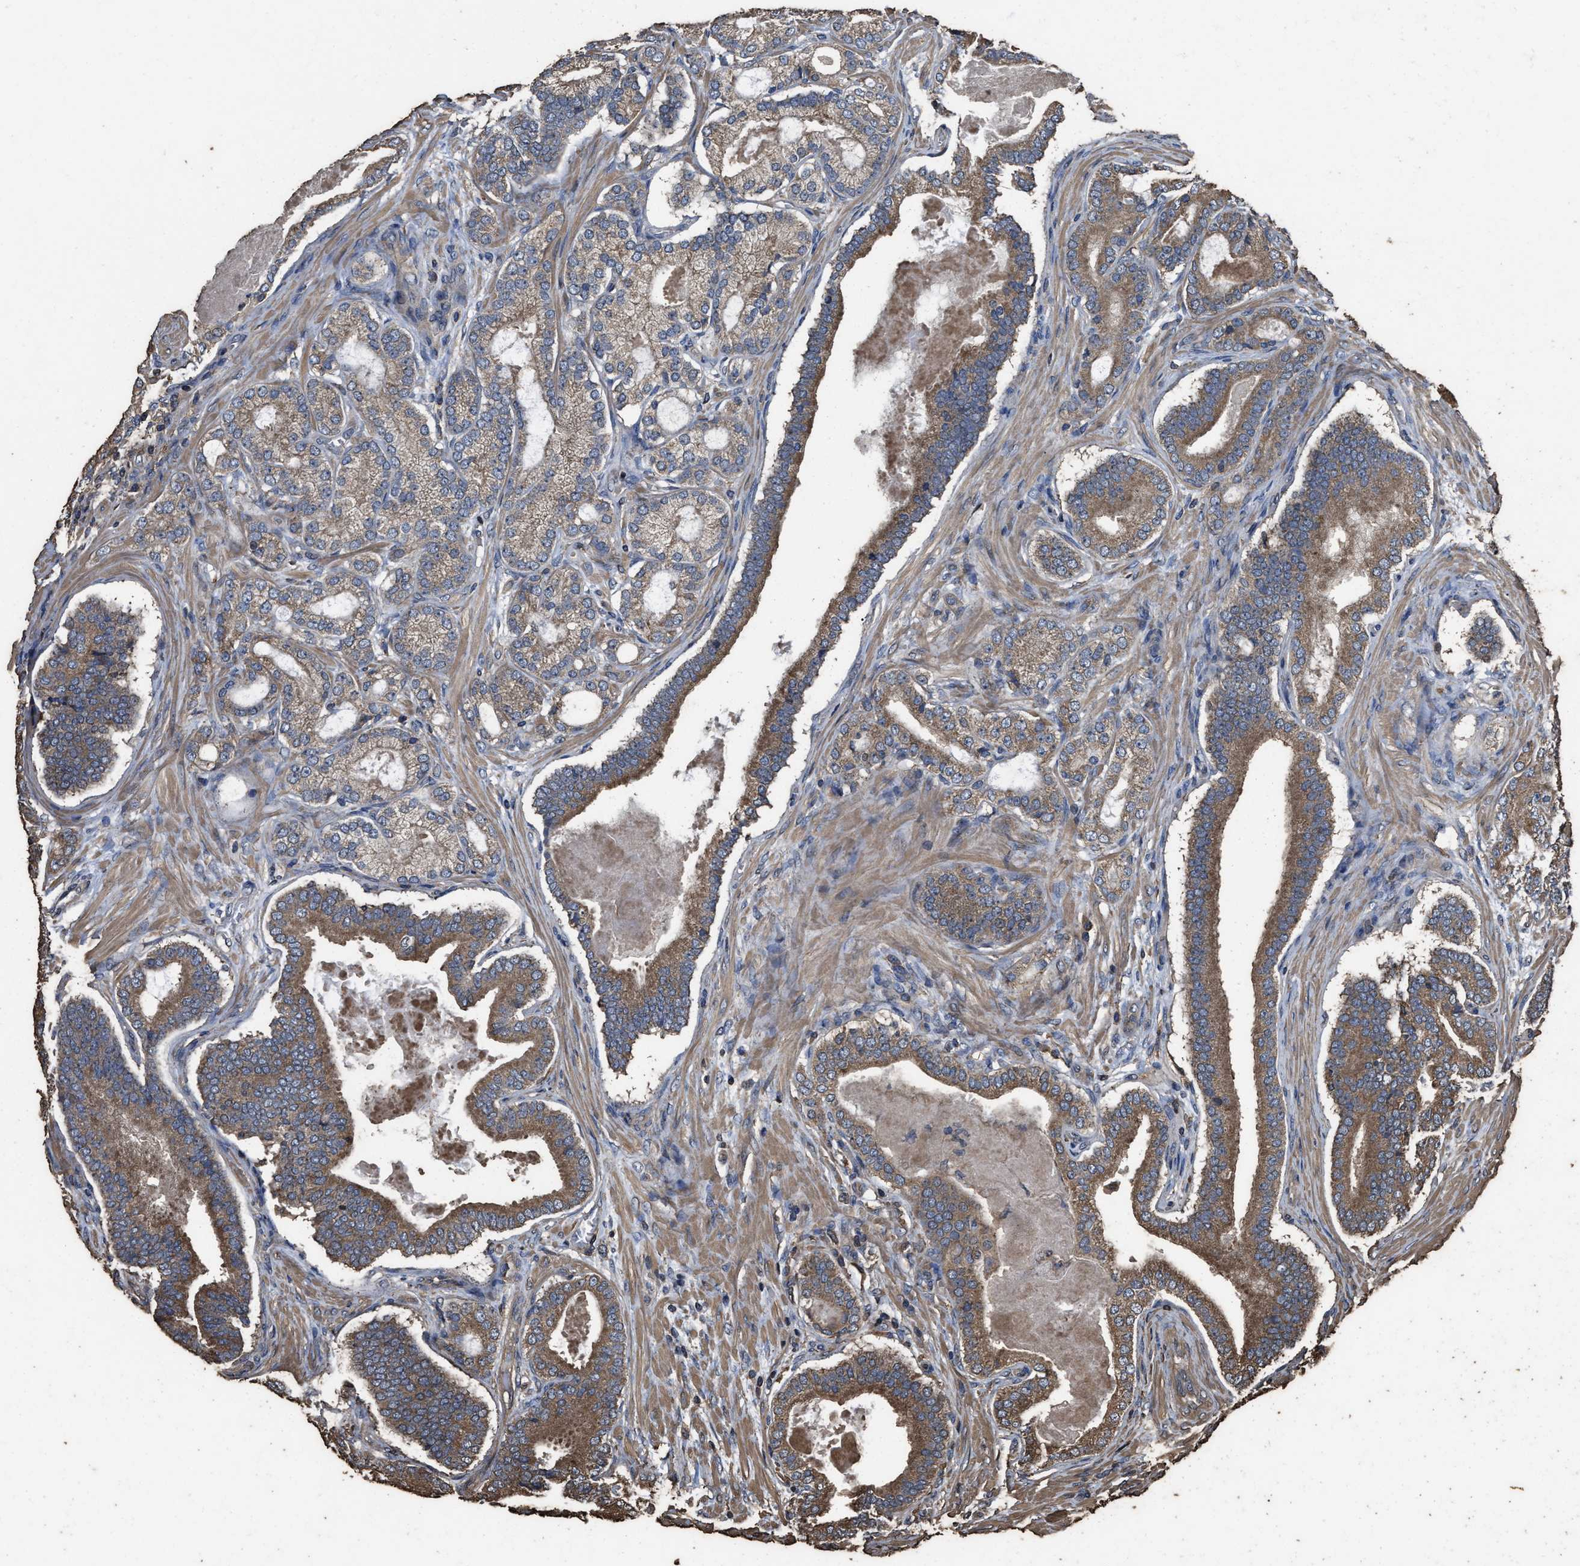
{"staining": {"intensity": "moderate", "quantity": ">75%", "location": "cytoplasmic/membranous"}, "tissue": "prostate cancer", "cell_type": "Tumor cells", "image_type": "cancer", "snomed": [{"axis": "morphology", "description": "Adenocarcinoma, High grade"}, {"axis": "topography", "description": "Prostate"}], "caption": "Tumor cells show medium levels of moderate cytoplasmic/membranous expression in approximately >75% of cells in prostate cancer. (Brightfield microscopy of DAB IHC at high magnification).", "gene": "ZMYND19", "patient": {"sex": "male", "age": 60}}